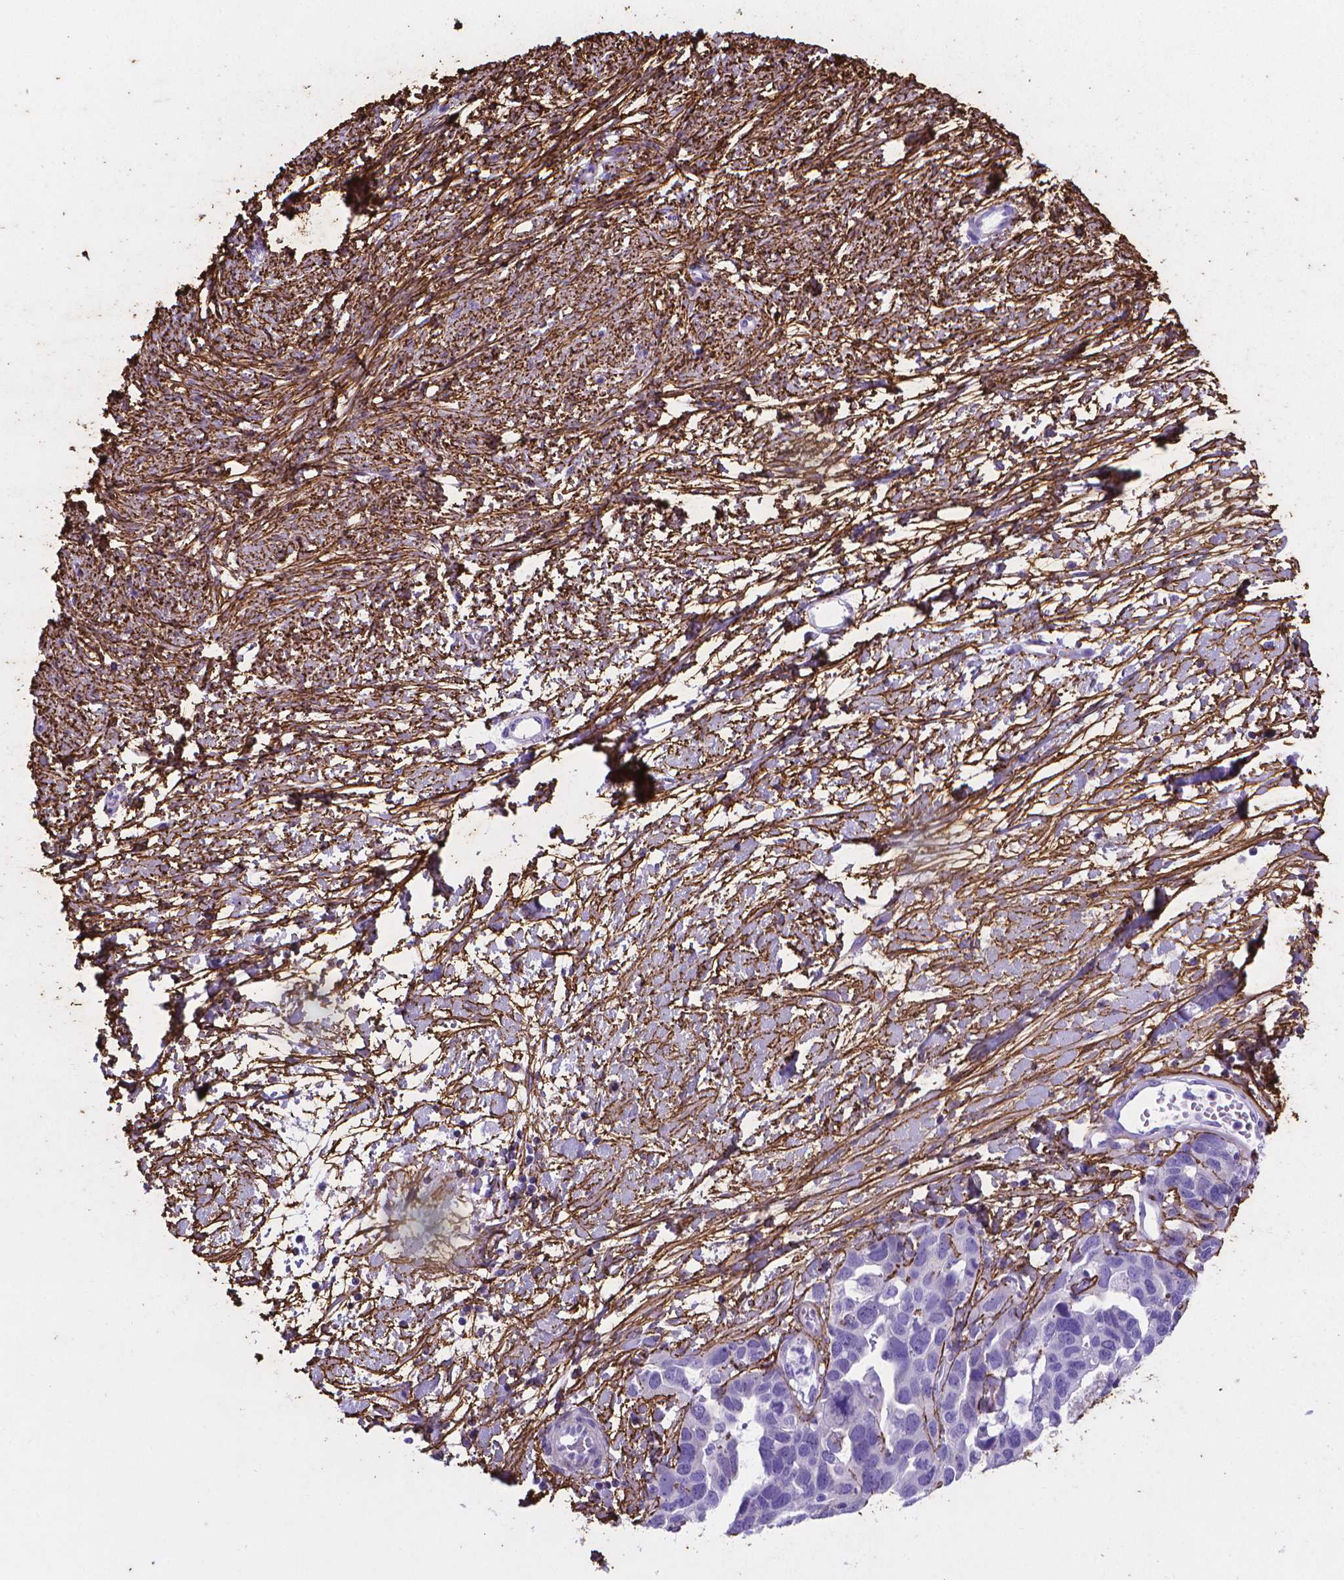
{"staining": {"intensity": "negative", "quantity": "none", "location": "none"}, "tissue": "ovarian cancer", "cell_type": "Tumor cells", "image_type": "cancer", "snomed": [{"axis": "morphology", "description": "Cystadenocarcinoma, serous, NOS"}, {"axis": "topography", "description": "Ovary"}], "caption": "Human ovarian cancer stained for a protein using IHC shows no expression in tumor cells.", "gene": "MFAP2", "patient": {"sex": "female", "age": 54}}